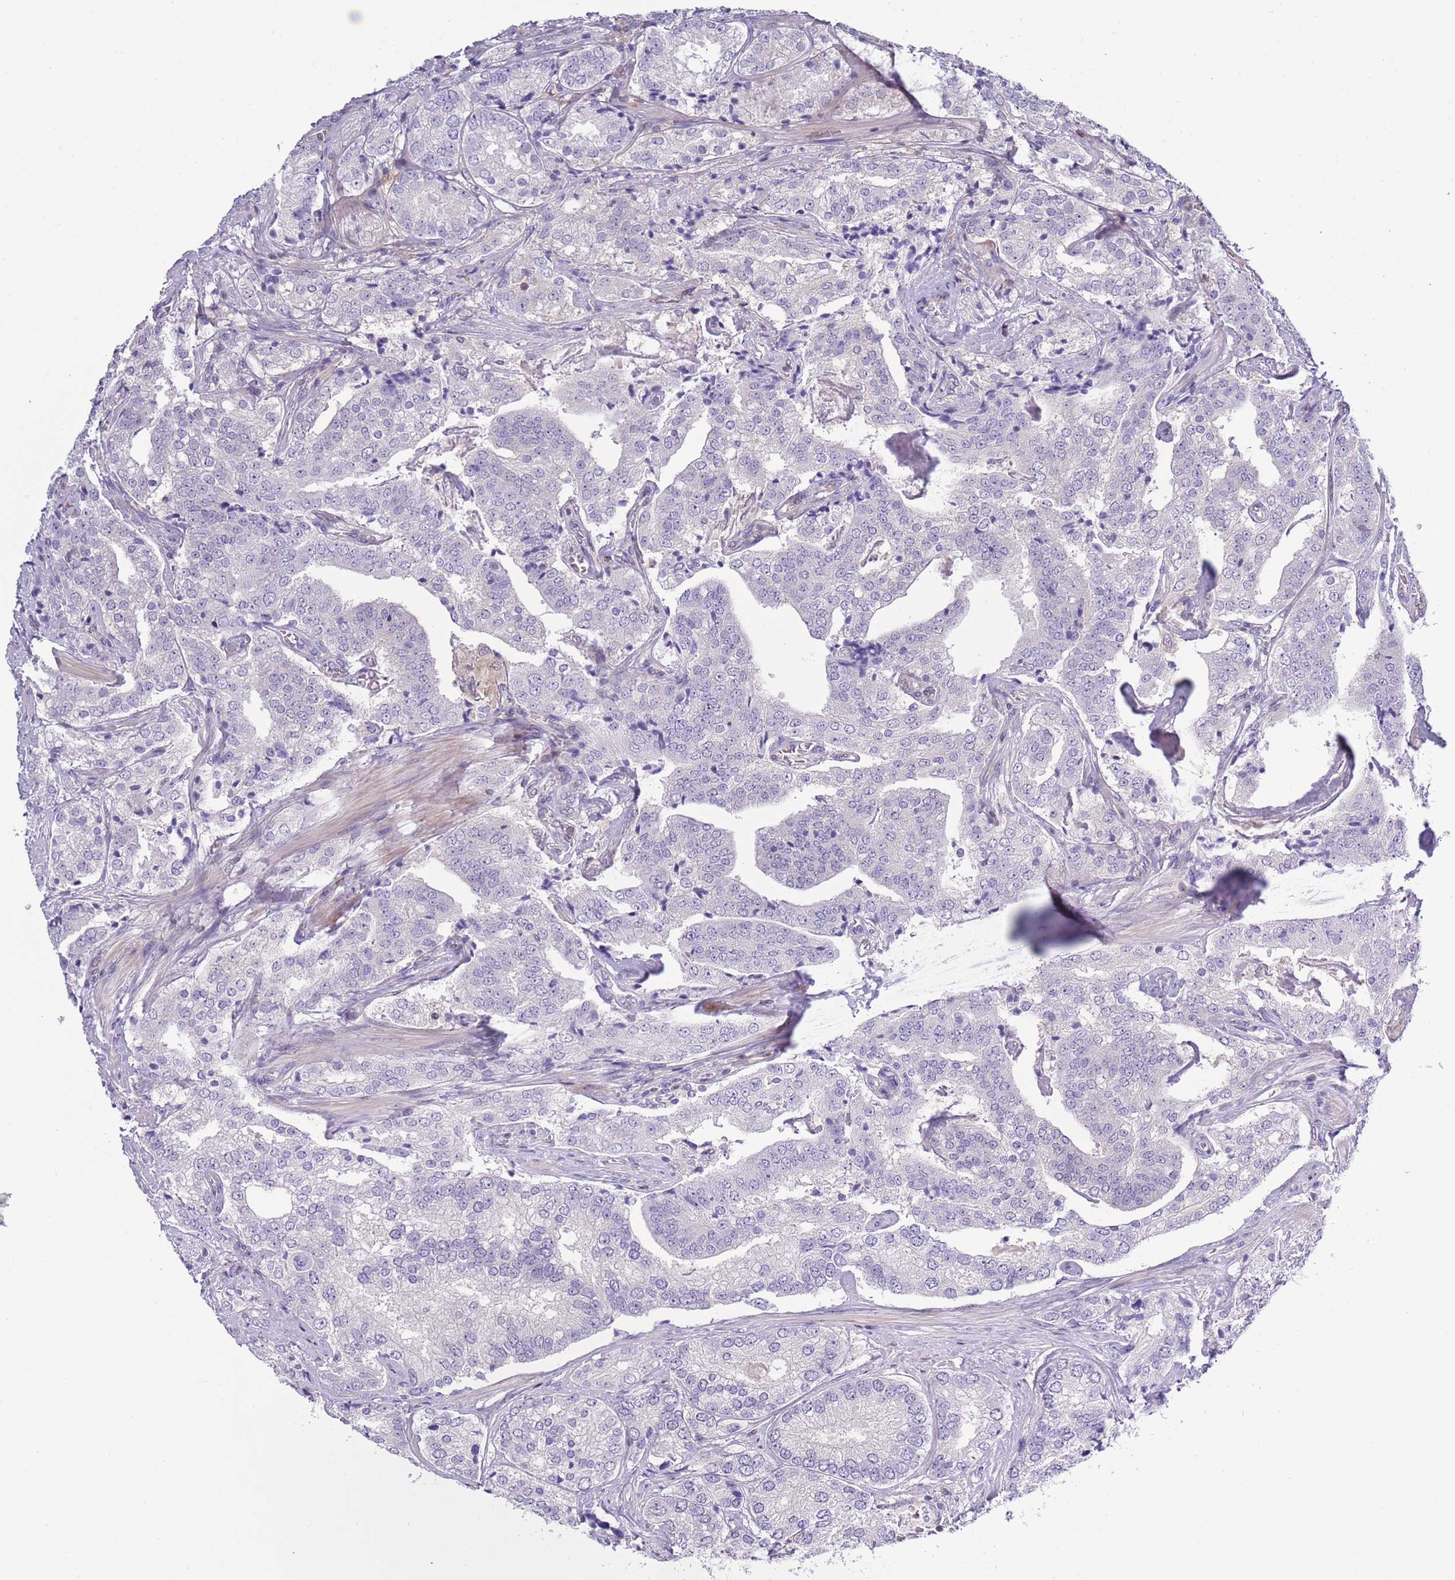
{"staining": {"intensity": "negative", "quantity": "none", "location": "none"}, "tissue": "prostate cancer", "cell_type": "Tumor cells", "image_type": "cancer", "snomed": [{"axis": "morphology", "description": "Adenocarcinoma, High grade"}, {"axis": "topography", "description": "Prostate"}], "caption": "DAB immunohistochemical staining of adenocarcinoma (high-grade) (prostate) displays no significant positivity in tumor cells.", "gene": "NBPF6", "patient": {"sex": "male", "age": 63}}